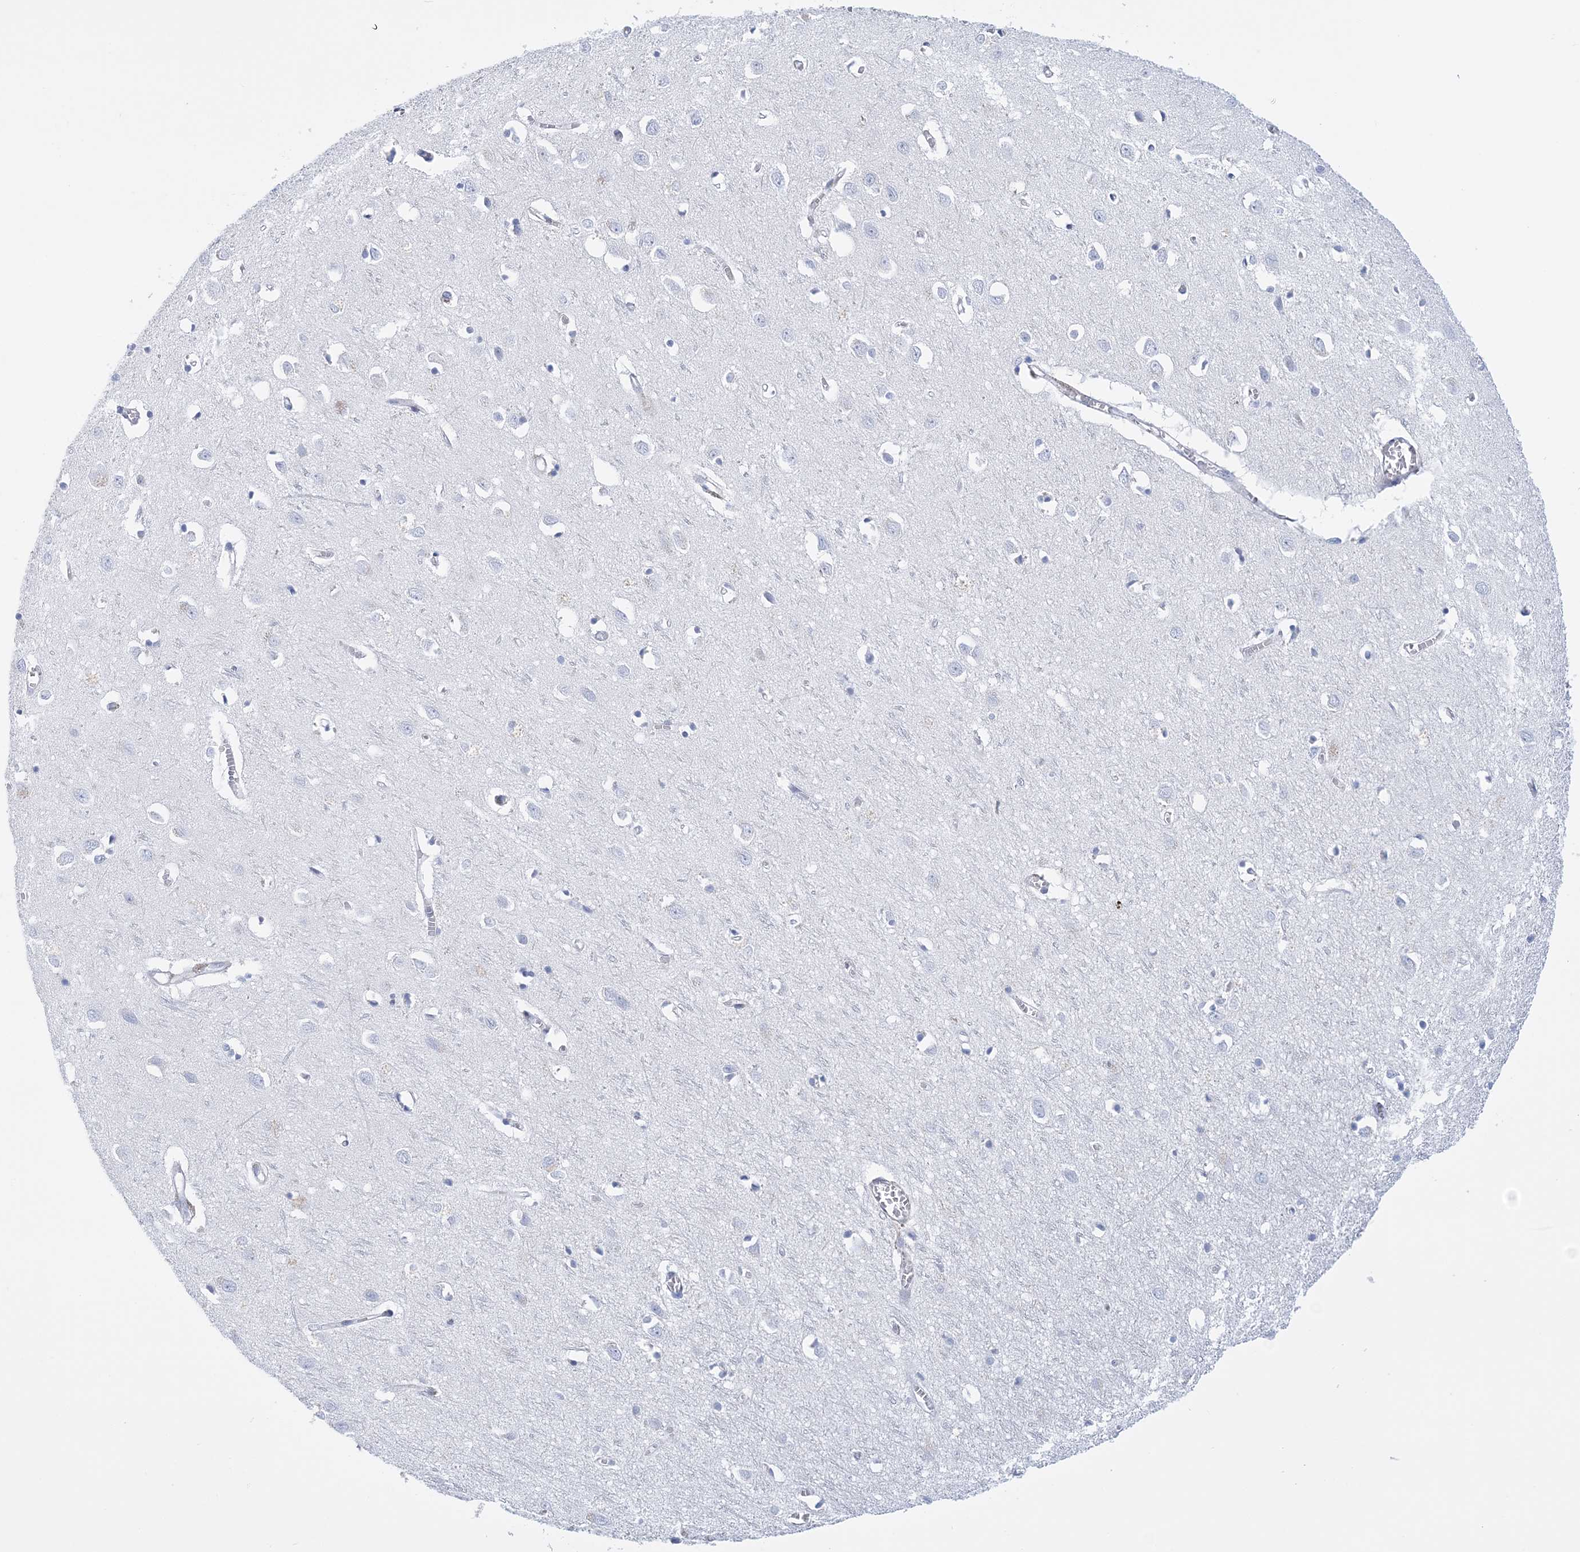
{"staining": {"intensity": "negative", "quantity": "none", "location": "none"}, "tissue": "cerebral cortex", "cell_type": "Endothelial cells", "image_type": "normal", "snomed": [{"axis": "morphology", "description": "Normal tissue, NOS"}, {"axis": "topography", "description": "Cerebral cortex"}], "caption": "There is no significant staining in endothelial cells of cerebral cortex. (DAB (3,3'-diaminobenzidine) IHC with hematoxylin counter stain).", "gene": "C11orf21", "patient": {"sex": "female", "age": 64}}